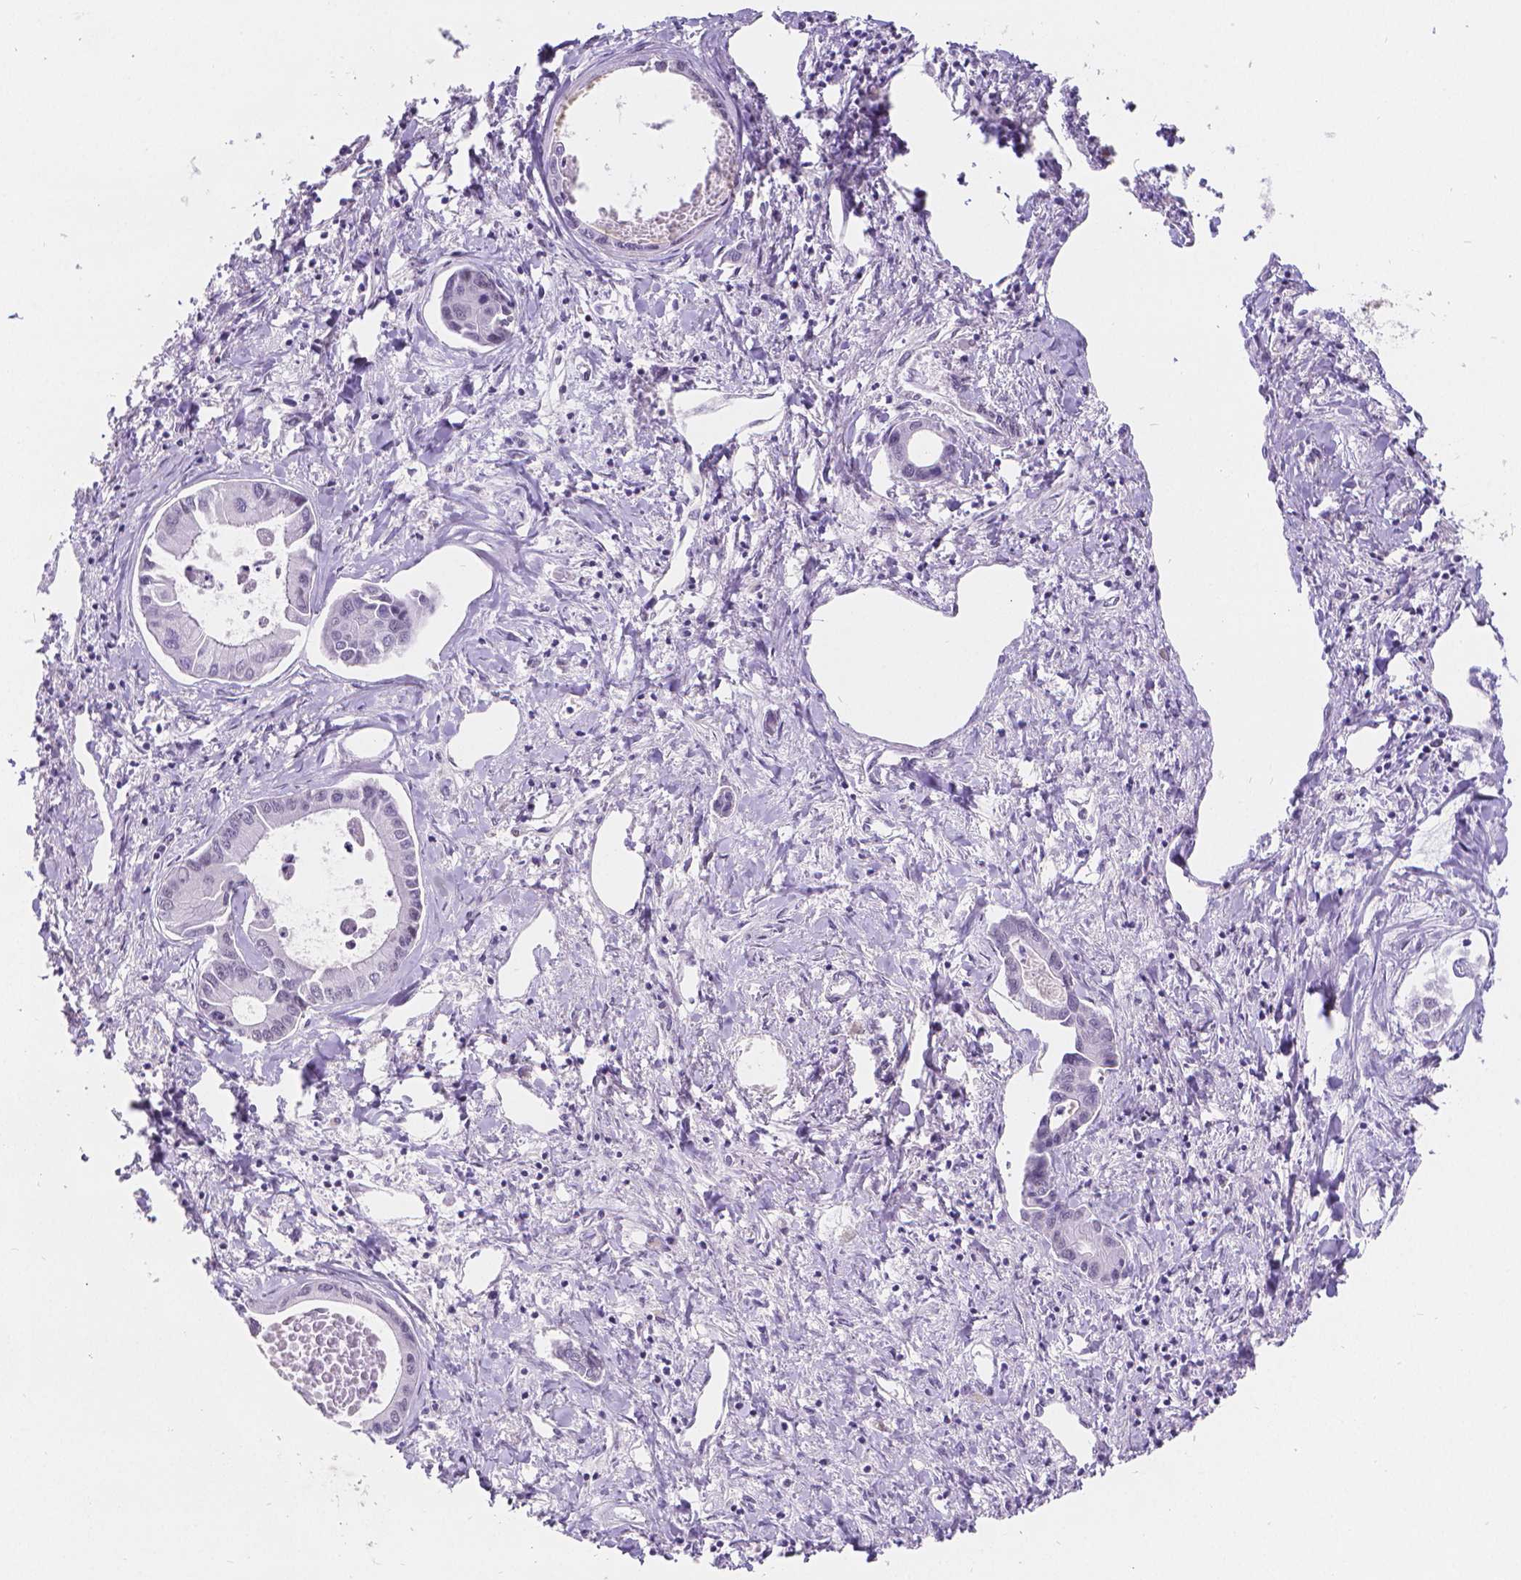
{"staining": {"intensity": "negative", "quantity": "none", "location": "none"}, "tissue": "liver cancer", "cell_type": "Tumor cells", "image_type": "cancer", "snomed": [{"axis": "morphology", "description": "Cholangiocarcinoma"}, {"axis": "topography", "description": "Liver"}], "caption": "A high-resolution photomicrograph shows immunohistochemistry staining of liver cancer (cholangiocarcinoma), which reveals no significant expression in tumor cells.", "gene": "MEF2C", "patient": {"sex": "male", "age": 66}}